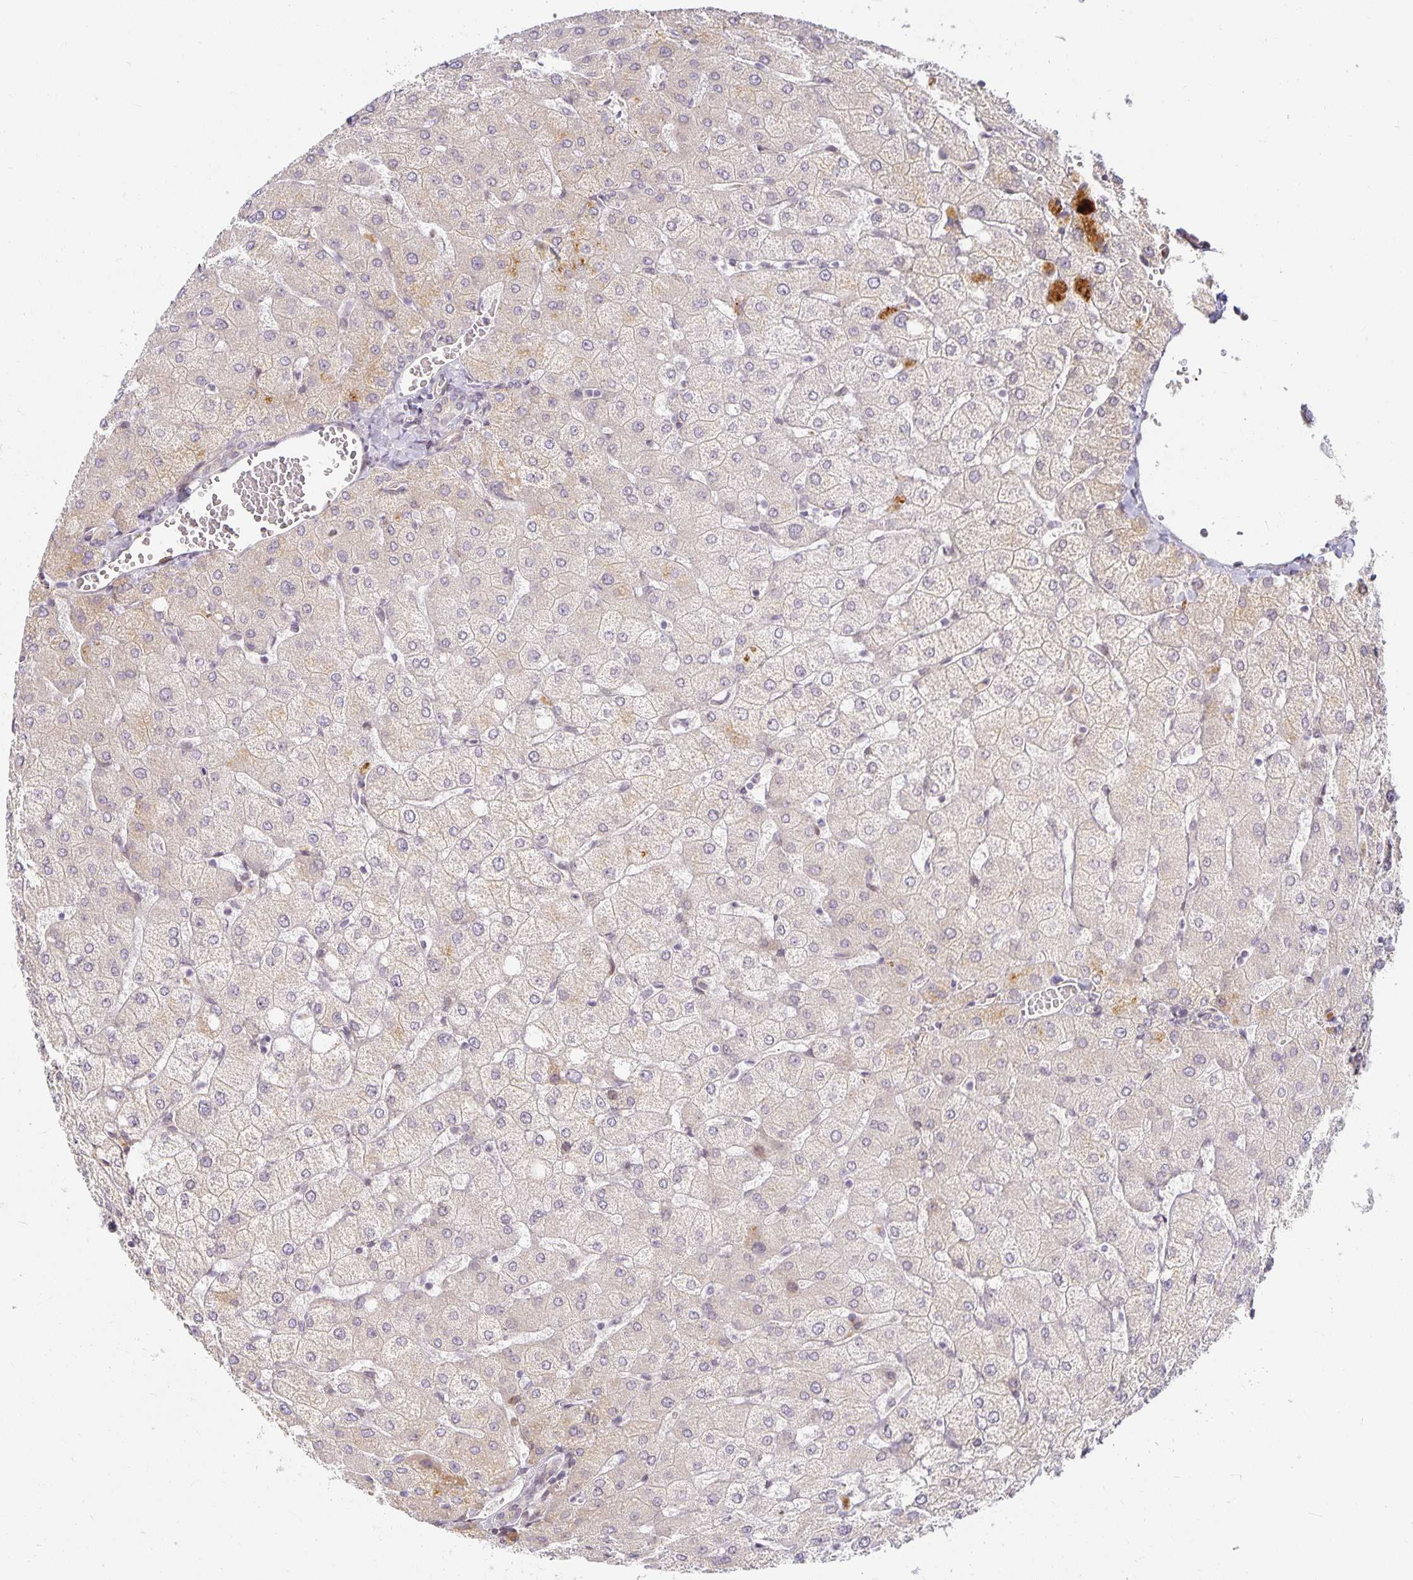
{"staining": {"intensity": "negative", "quantity": "none", "location": "none"}, "tissue": "liver", "cell_type": "Cholangiocytes", "image_type": "normal", "snomed": [{"axis": "morphology", "description": "Normal tissue, NOS"}, {"axis": "topography", "description": "Liver"}], "caption": "DAB immunohistochemical staining of normal human liver displays no significant positivity in cholangiocytes.", "gene": "EHF", "patient": {"sex": "female", "age": 54}}